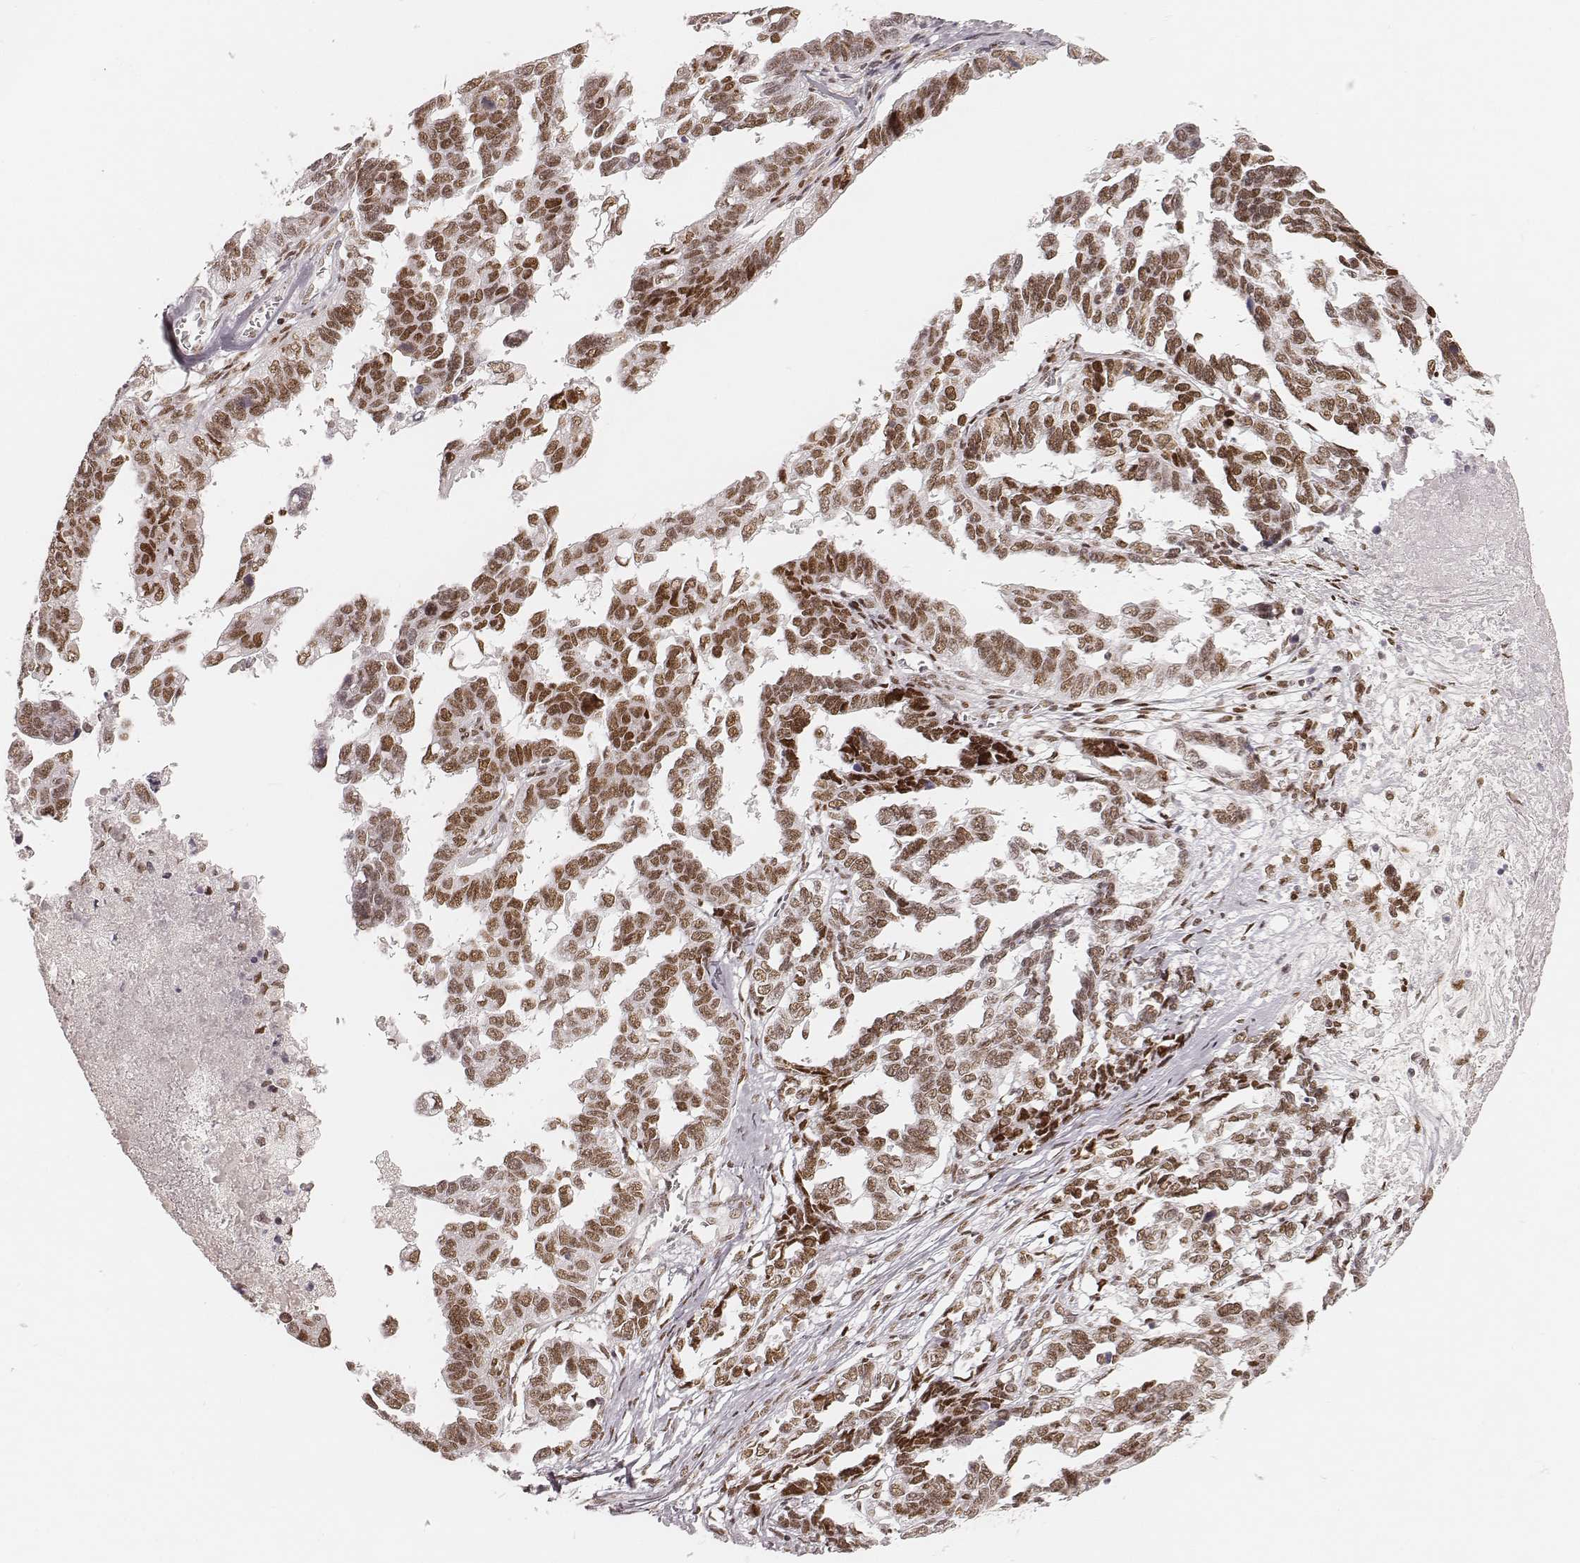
{"staining": {"intensity": "moderate", "quantity": ">75%", "location": "nuclear"}, "tissue": "ovarian cancer", "cell_type": "Tumor cells", "image_type": "cancer", "snomed": [{"axis": "morphology", "description": "Cystadenocarcinoma, serous, NOS"}, {"axis": "topography", "description": "Ovary"}], "caption": "Protein staining of ovarian cancer (serous cystadenocarcinoma) tissue shows moderate nuclear positivity in approximately >75% of tumor cells.", "gene": "HNRNPC", "patient": {"sex": "female", "age": 69}}